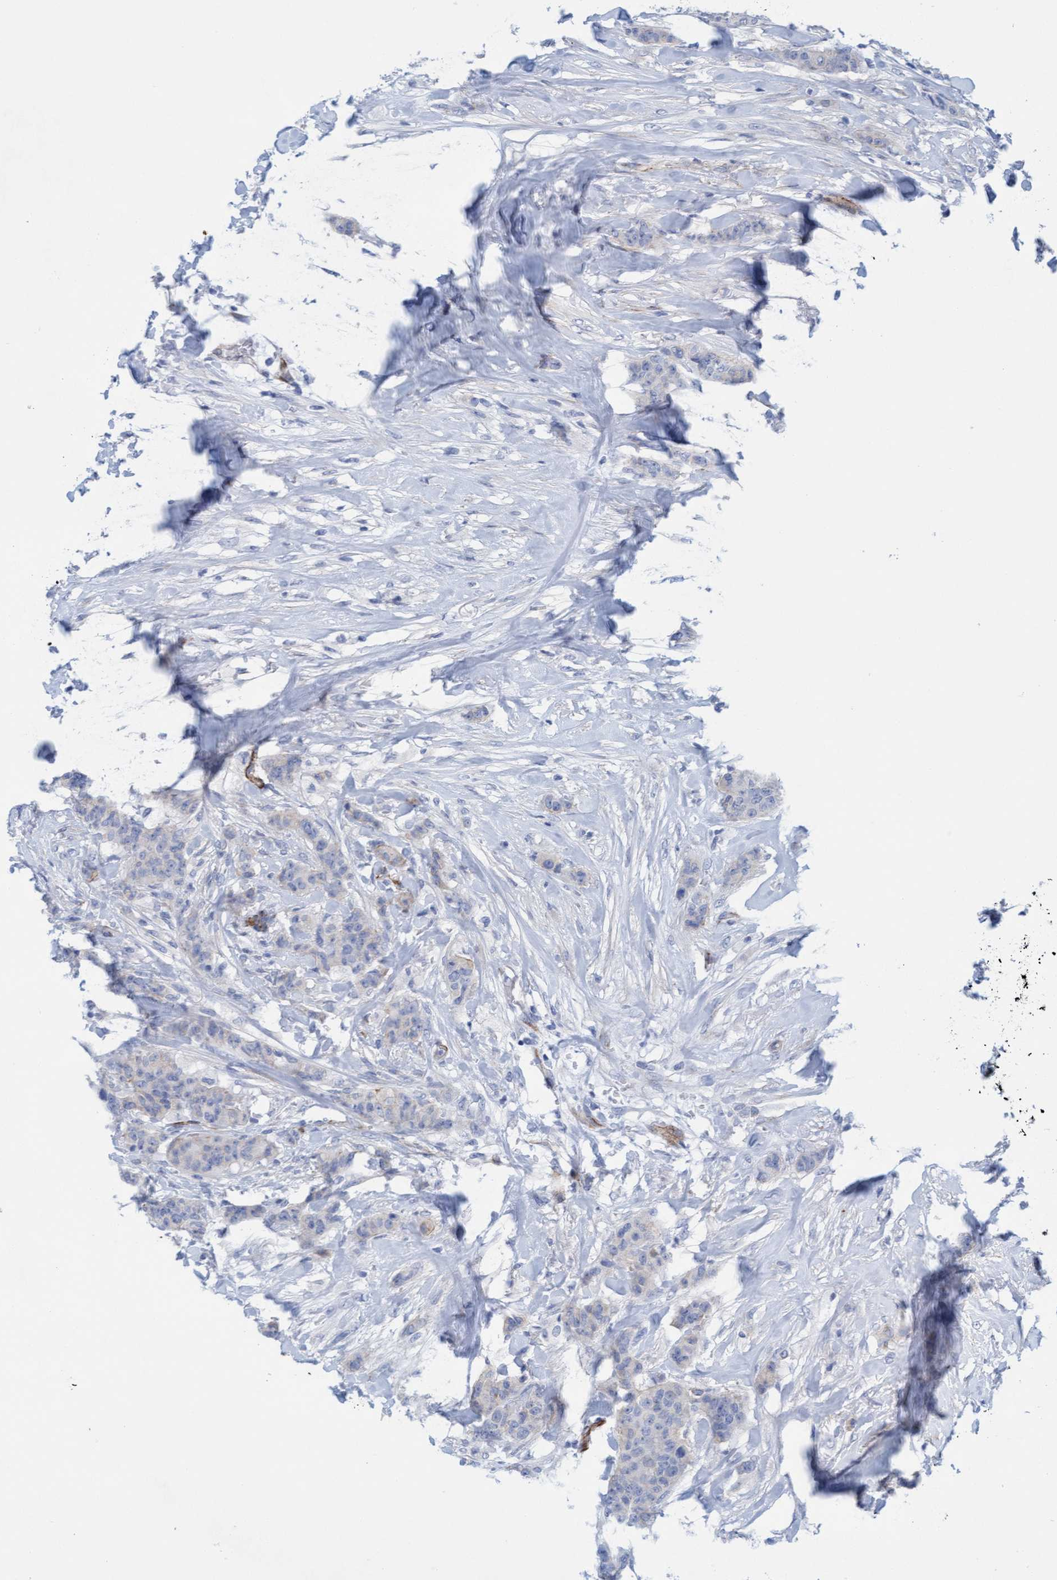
{"staining": {"intensity": "negative", "quantity": "none", "location": "none"}, "tissue": "breast cancer", "cell_type": "Tumor cells", "image_type": "cancer", "snomed": [{"axis": "morphology", "description": "Normal tissue, NOS"}, {"axis": "morphology", "description": "Duct carcinoma"}, {"axis": "topography", "description": "Breast"}], "caption": "This image is of breast invasive ductal carcinoma stained with immunohistochemistry to label a protein in brown with the nuclei are counter-stained blue. There is no expression in tumor cells.", "gene": "MTFR1", "patient": {"sex": "female", "age": 40}}